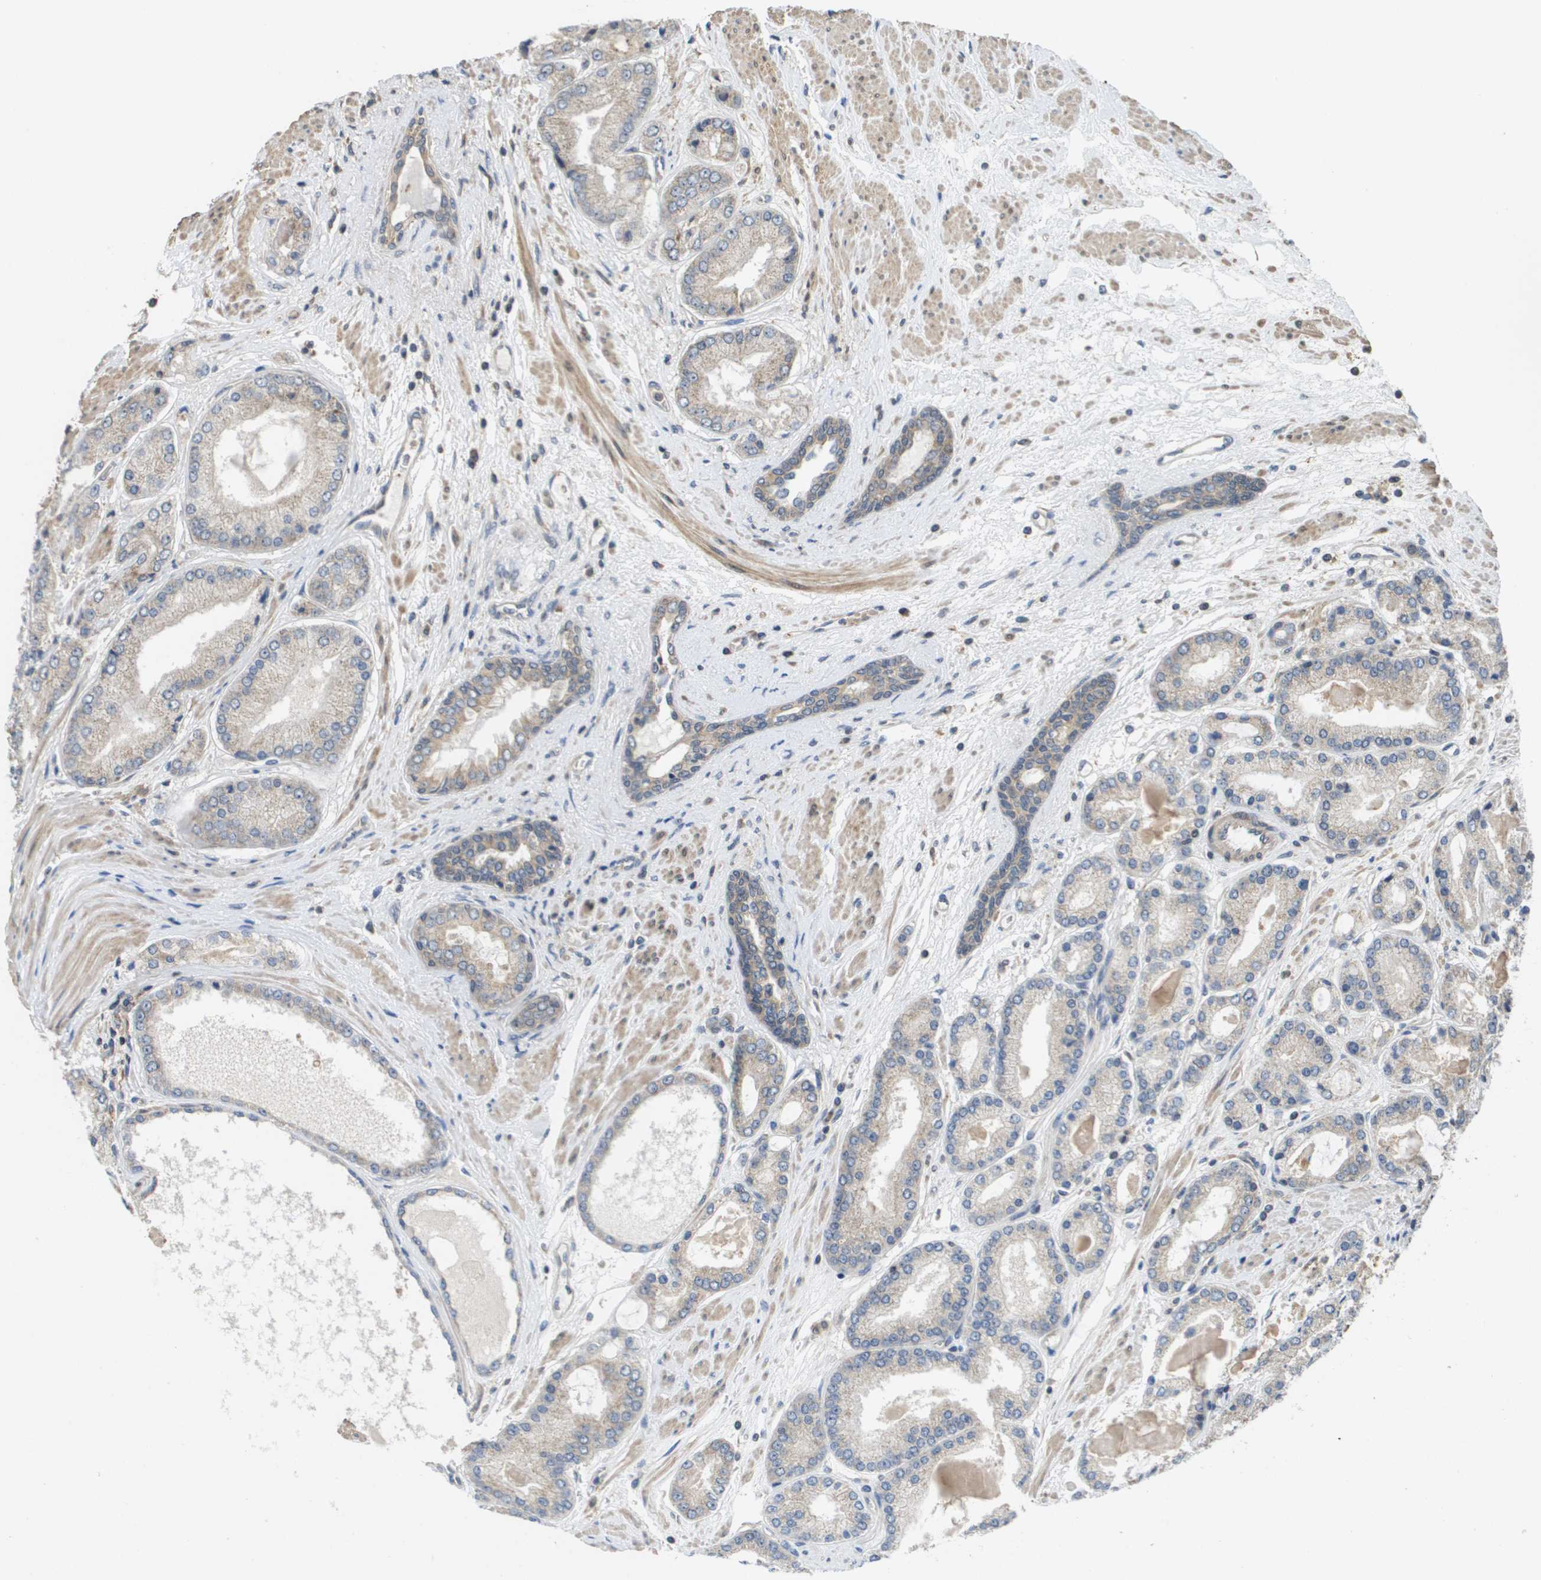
{"staining": {"intensity": "weak", "quantity": "25%-75%", "location": "cytoplasmic/membranous"}, "tissue": "prostate cancer", "cell_type": "Tumor cells", "image_type": "cancer", "snomed": [{"axis": "morphology", "description": "Adenocarcinoma, High grade"}, {"axis": "topography", "description": "Prostate"}], "caption": "The histopathology image reveals staining of prostate cancer (adenocarcinoma (high-grade)), revealing weak cytoplasmic/membranous protein positivity (brown color) within tumor cells.", "gene": "RBM38", "patient": {"sex": "male", "age": 59}}